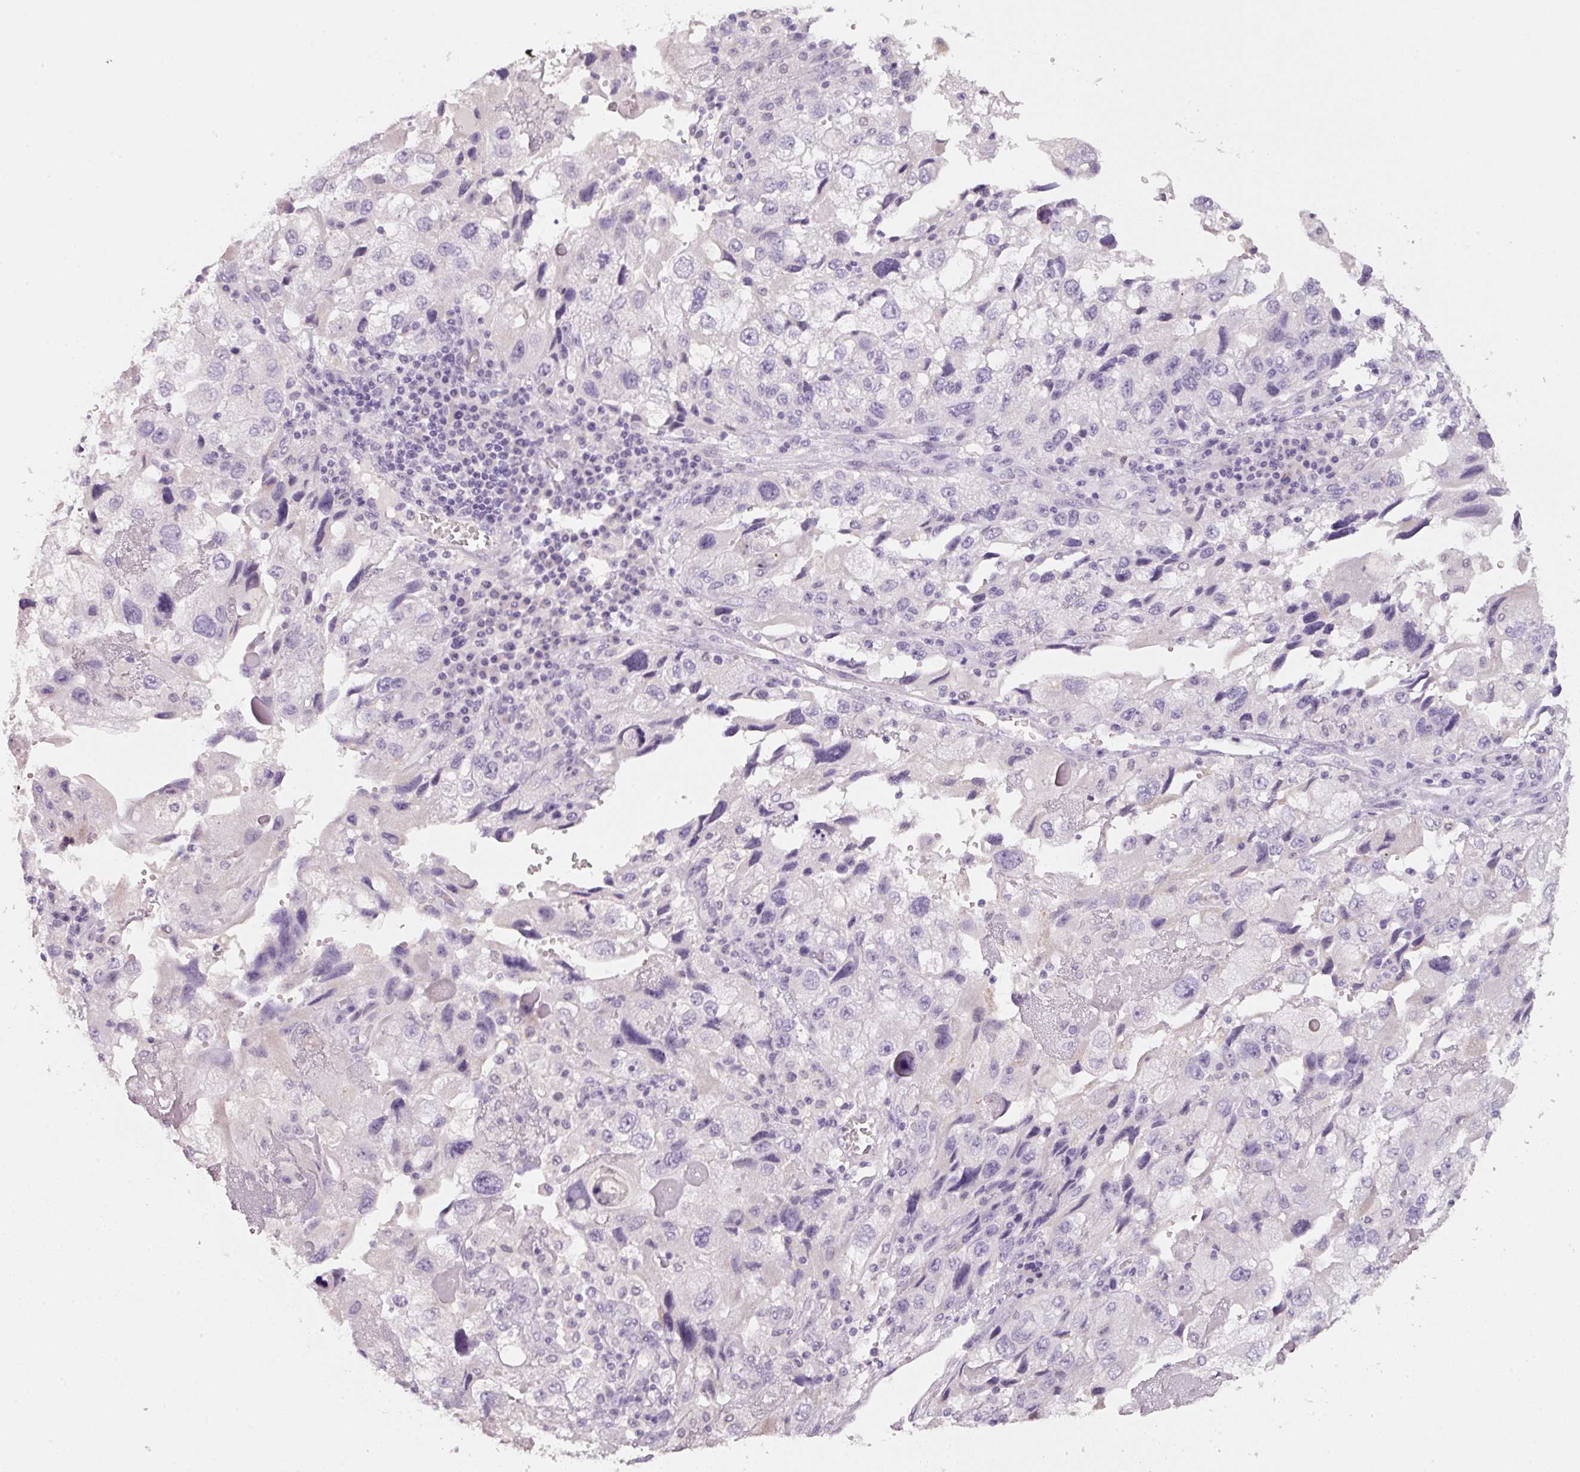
{"staining": {"intensity": "negative", "quantity": "none", "location": "none"}, "tissue": "endometrial cancer", "cell_type": "Tumor cells", "image_type": "cancer", "snomed": [{"axis": "morphology", "description": "Adenocarcinoma, NOS"}, {"axis": "topography", "description": "Endometrium"}], "caption": "A histopathology image of human endometrial cancer is negative for staining in tumor cells.", "gene": "ENSG00000206549", "patient": {"sex": "female", "age": 49}}